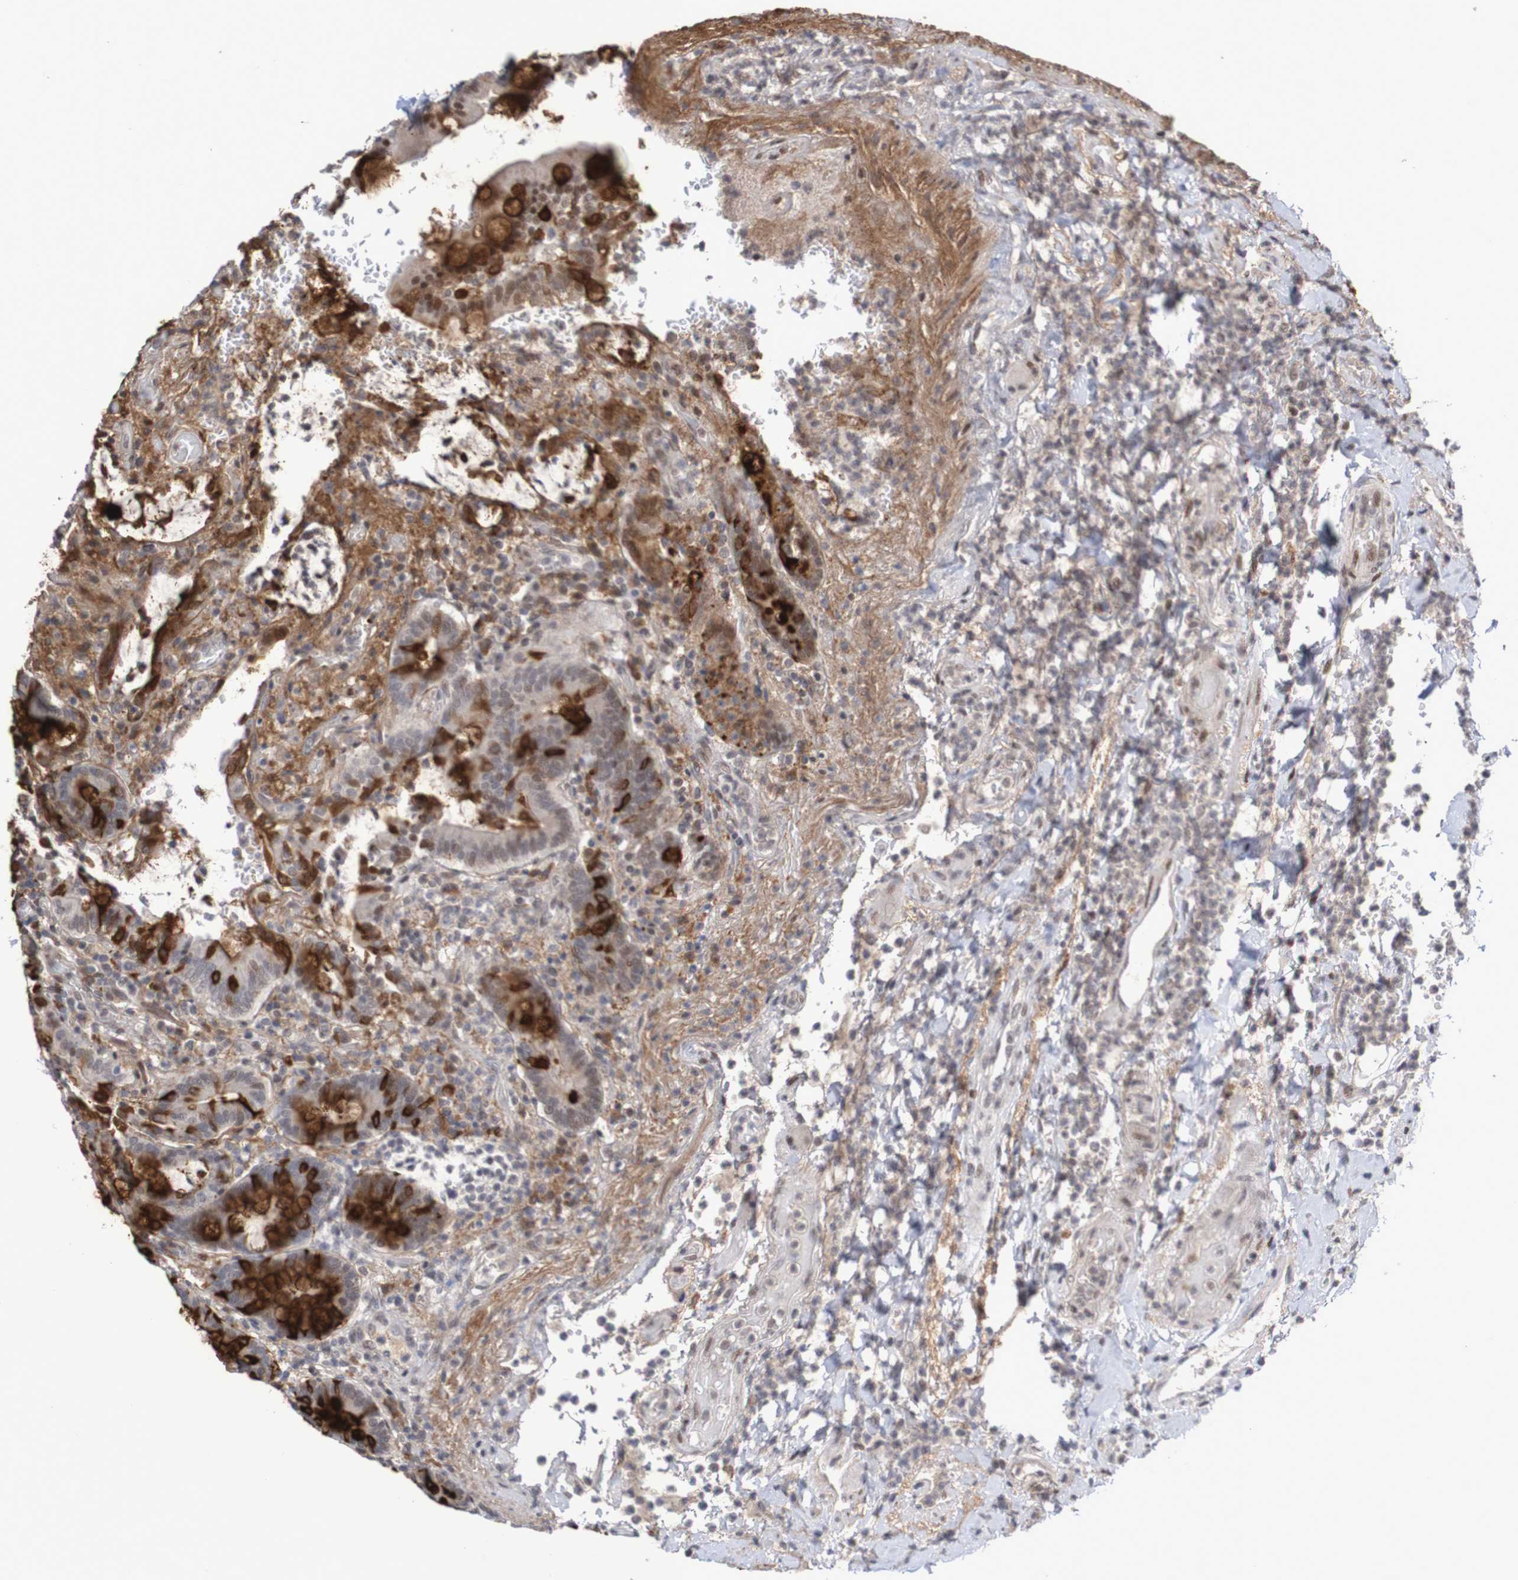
{"staining": {"intensity": "strong", "quantity": "25%-75%", "location": "cytoplasmic/membranous"}, "tissue": "stomach", "cell_type": "Glandular cells", "image_type": "normal", "snomed": [{"axis": "morphology", "description": "Normal tissue, NOS"}, {"axis": "topography", "description": "Stomach, upper"}], "caption": "Brown immunohistochemical staining in unremarkable stomach demonstrates strong cytoplasmic/membranous positivity in approximately 25%-75% of glandular cells.", "gene": "ITLN1", "patient": {"sex": "male", "age": 68}}